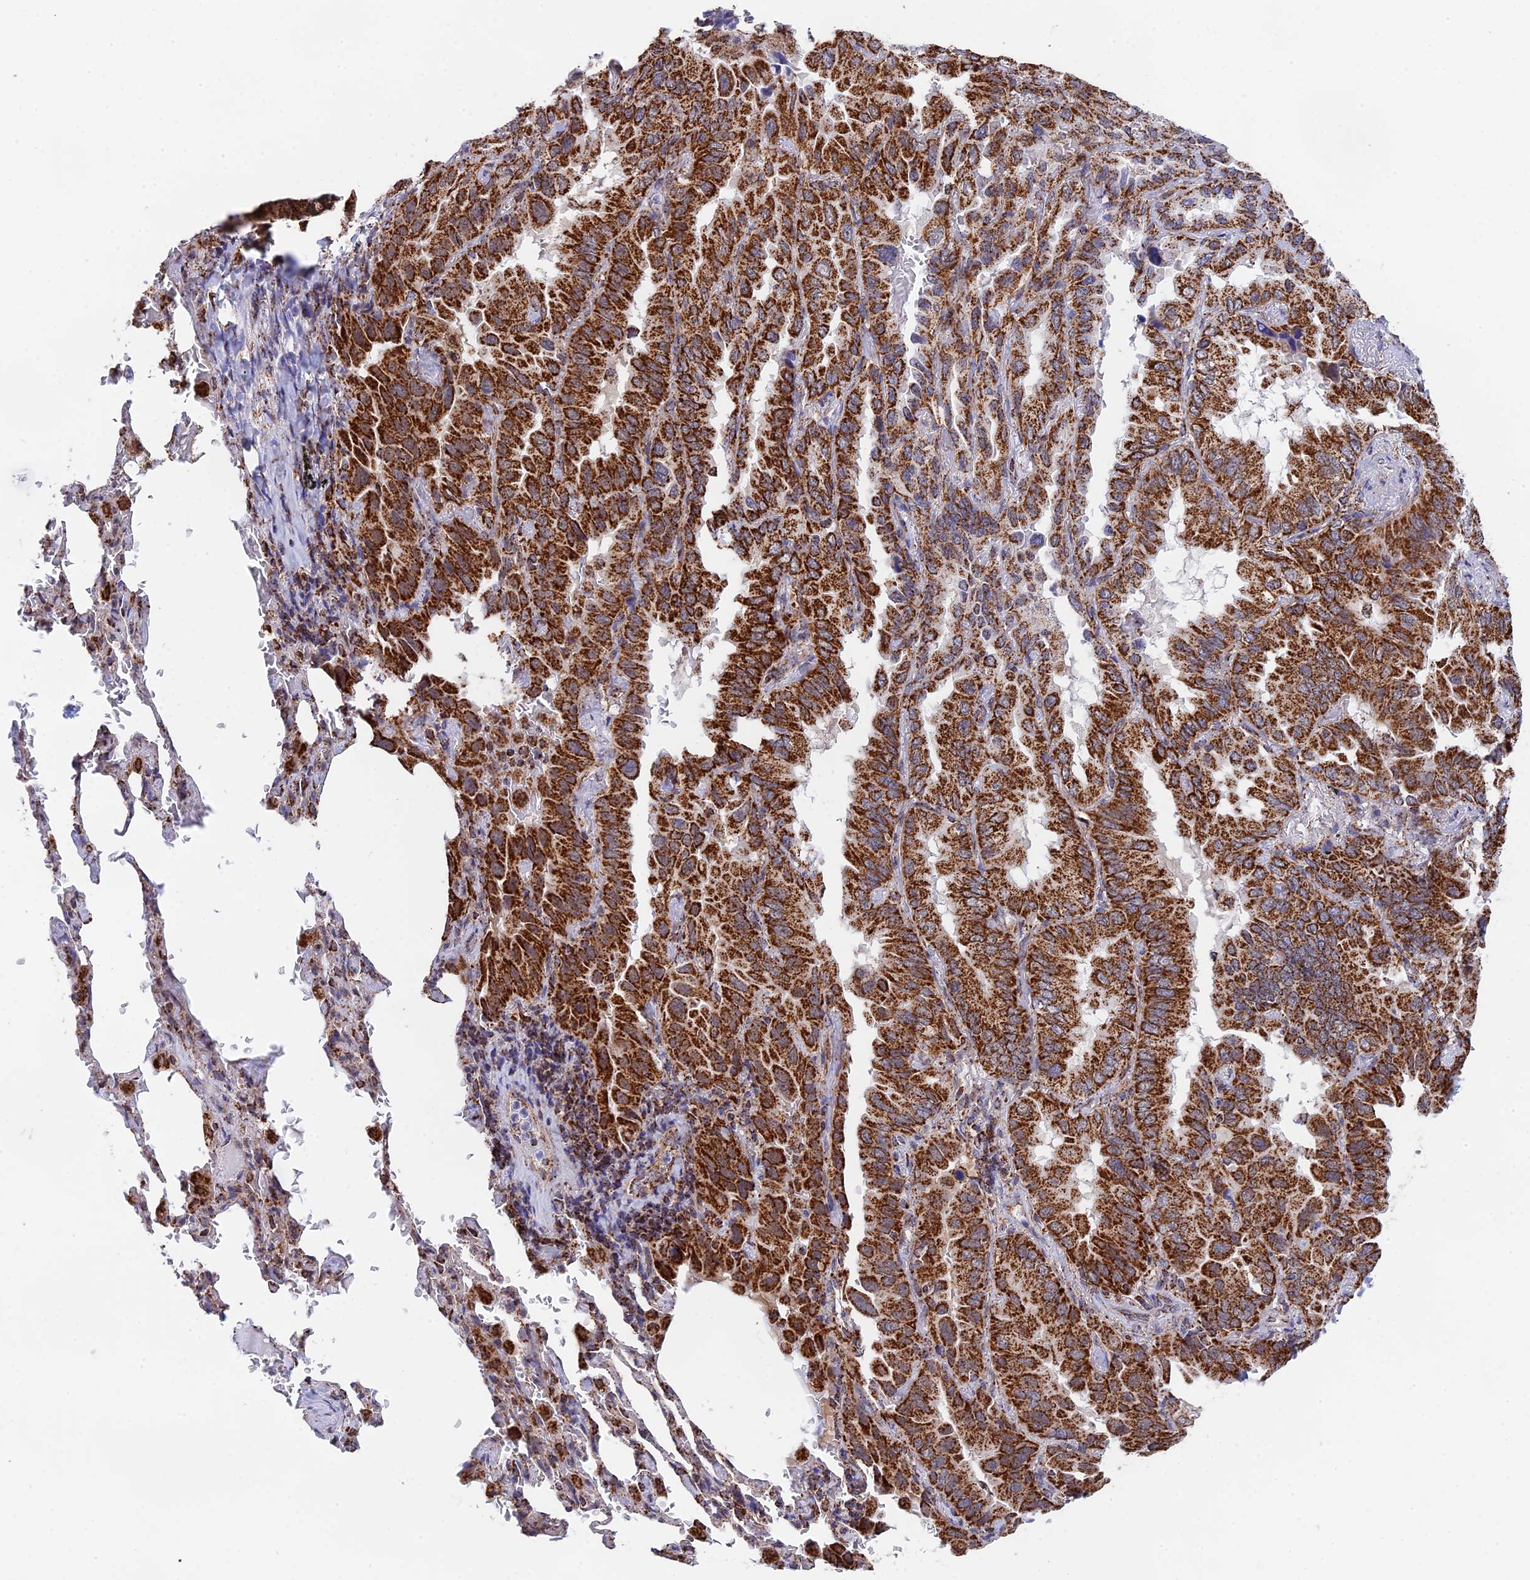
{"staining": {"intensity": "strong", "quantity": ">75%", "location": "cytoplasmic/membranous"}, "tissue": "lung cancer", "cell_type": "Tumor cells", "image_type": "cancer", "snomed": [{"axis": "morphology", "description": "Adenocarcinoma, NOS"}, {"axis": "topography", "description": "Lung"}], "caption": "Lung cancer stained with a protein marker demonstrates strong staining in tumor cells.", "gene": "CDC16", "patient": {"sex": "male", "age": 64}}